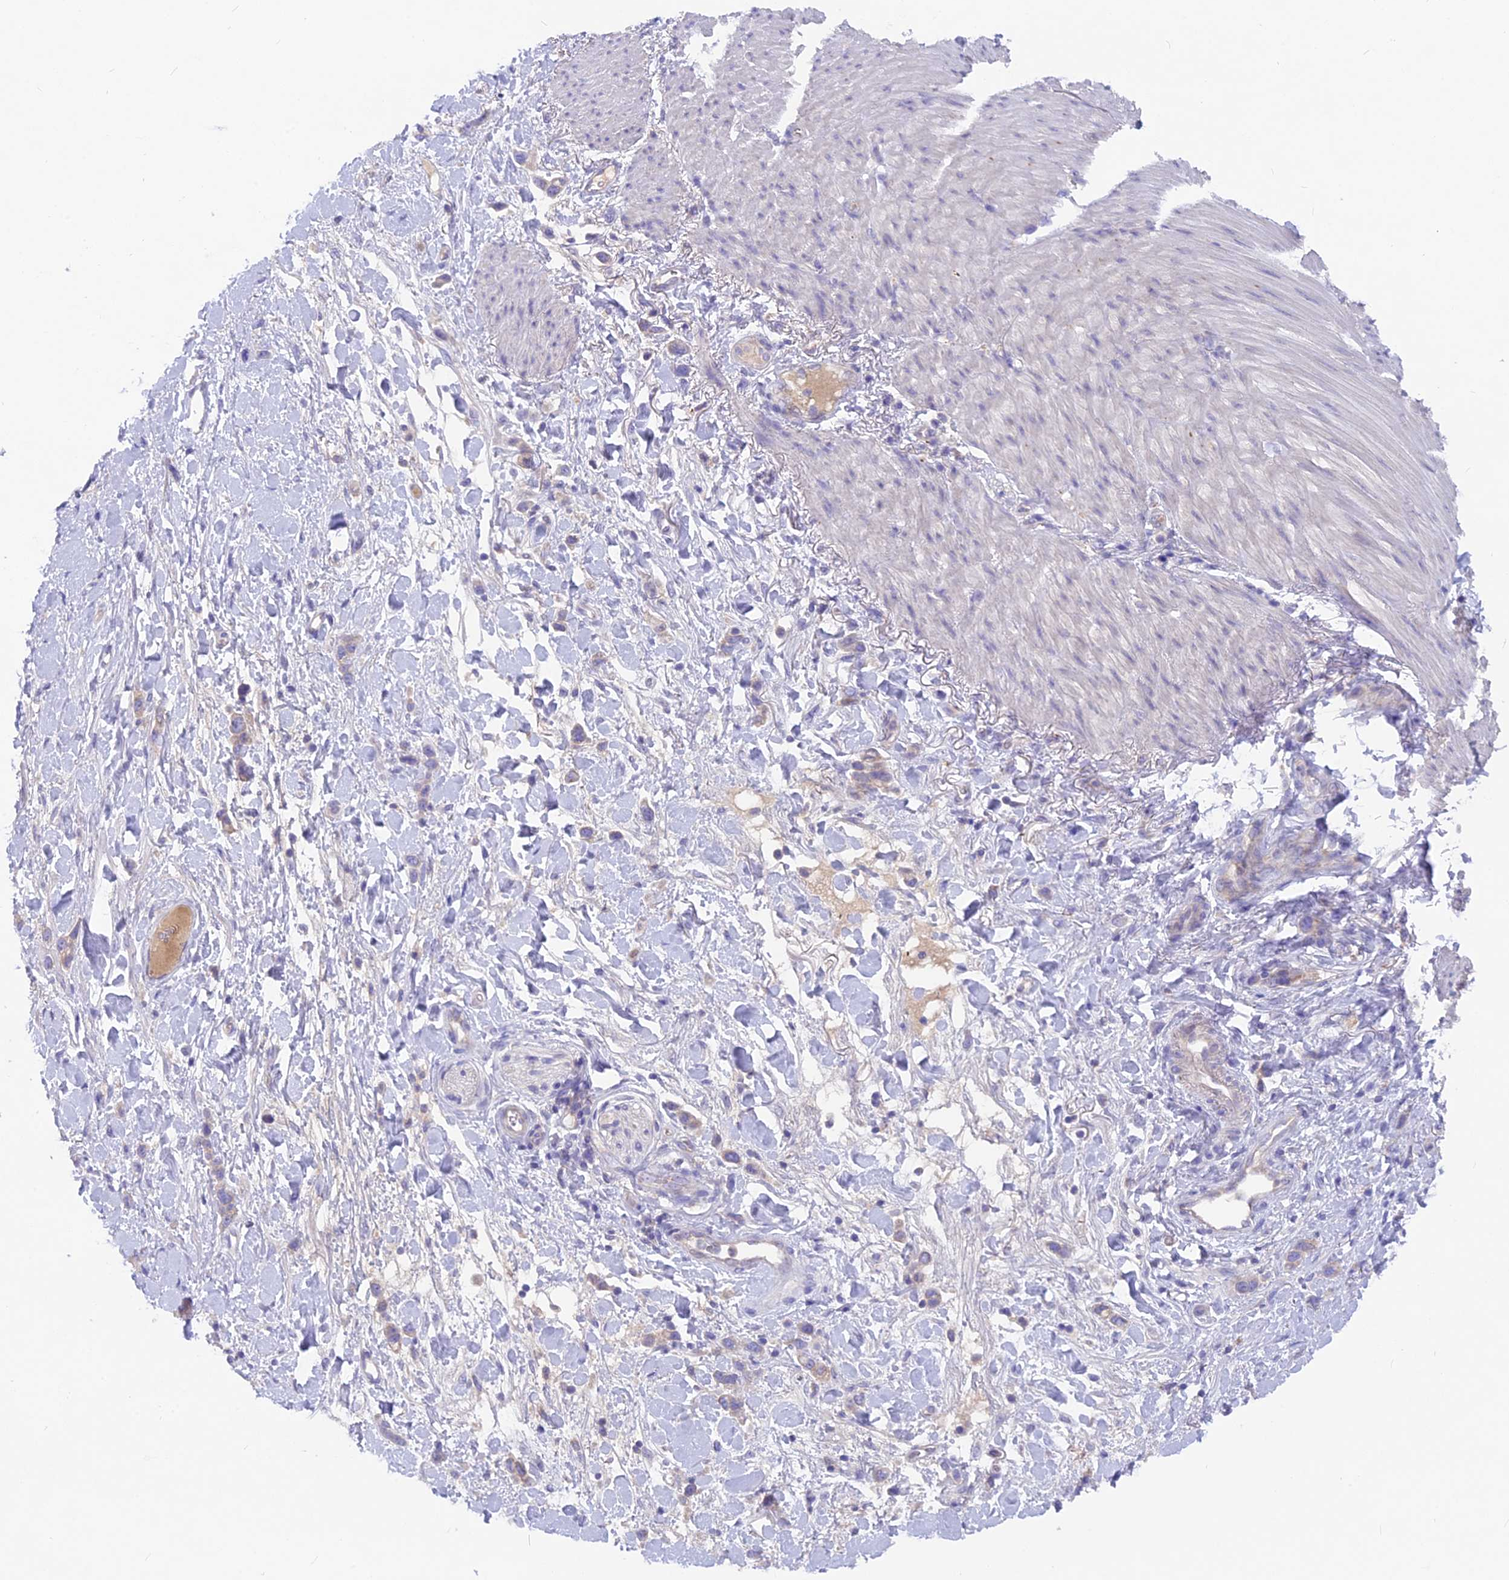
{"staining": {"intensity": "weak", "quantity": "<25%", "location": "cytoplasmic/membranous"}, "tissue": "stomach cancer", "cell_type": "Tumor cells", "image_type": "cancer", "snomed": [{"axis": "morphology", "description": "Adenocarcinoma, NOS"}, {"axis": "topography", "description": "Stomach"}], "caption": "A micrograph of human stomach adenocarcinoma is negative for staining in tumor cells.", "gene": "PZP", "patient": {"sex": "female", "age": 65}}